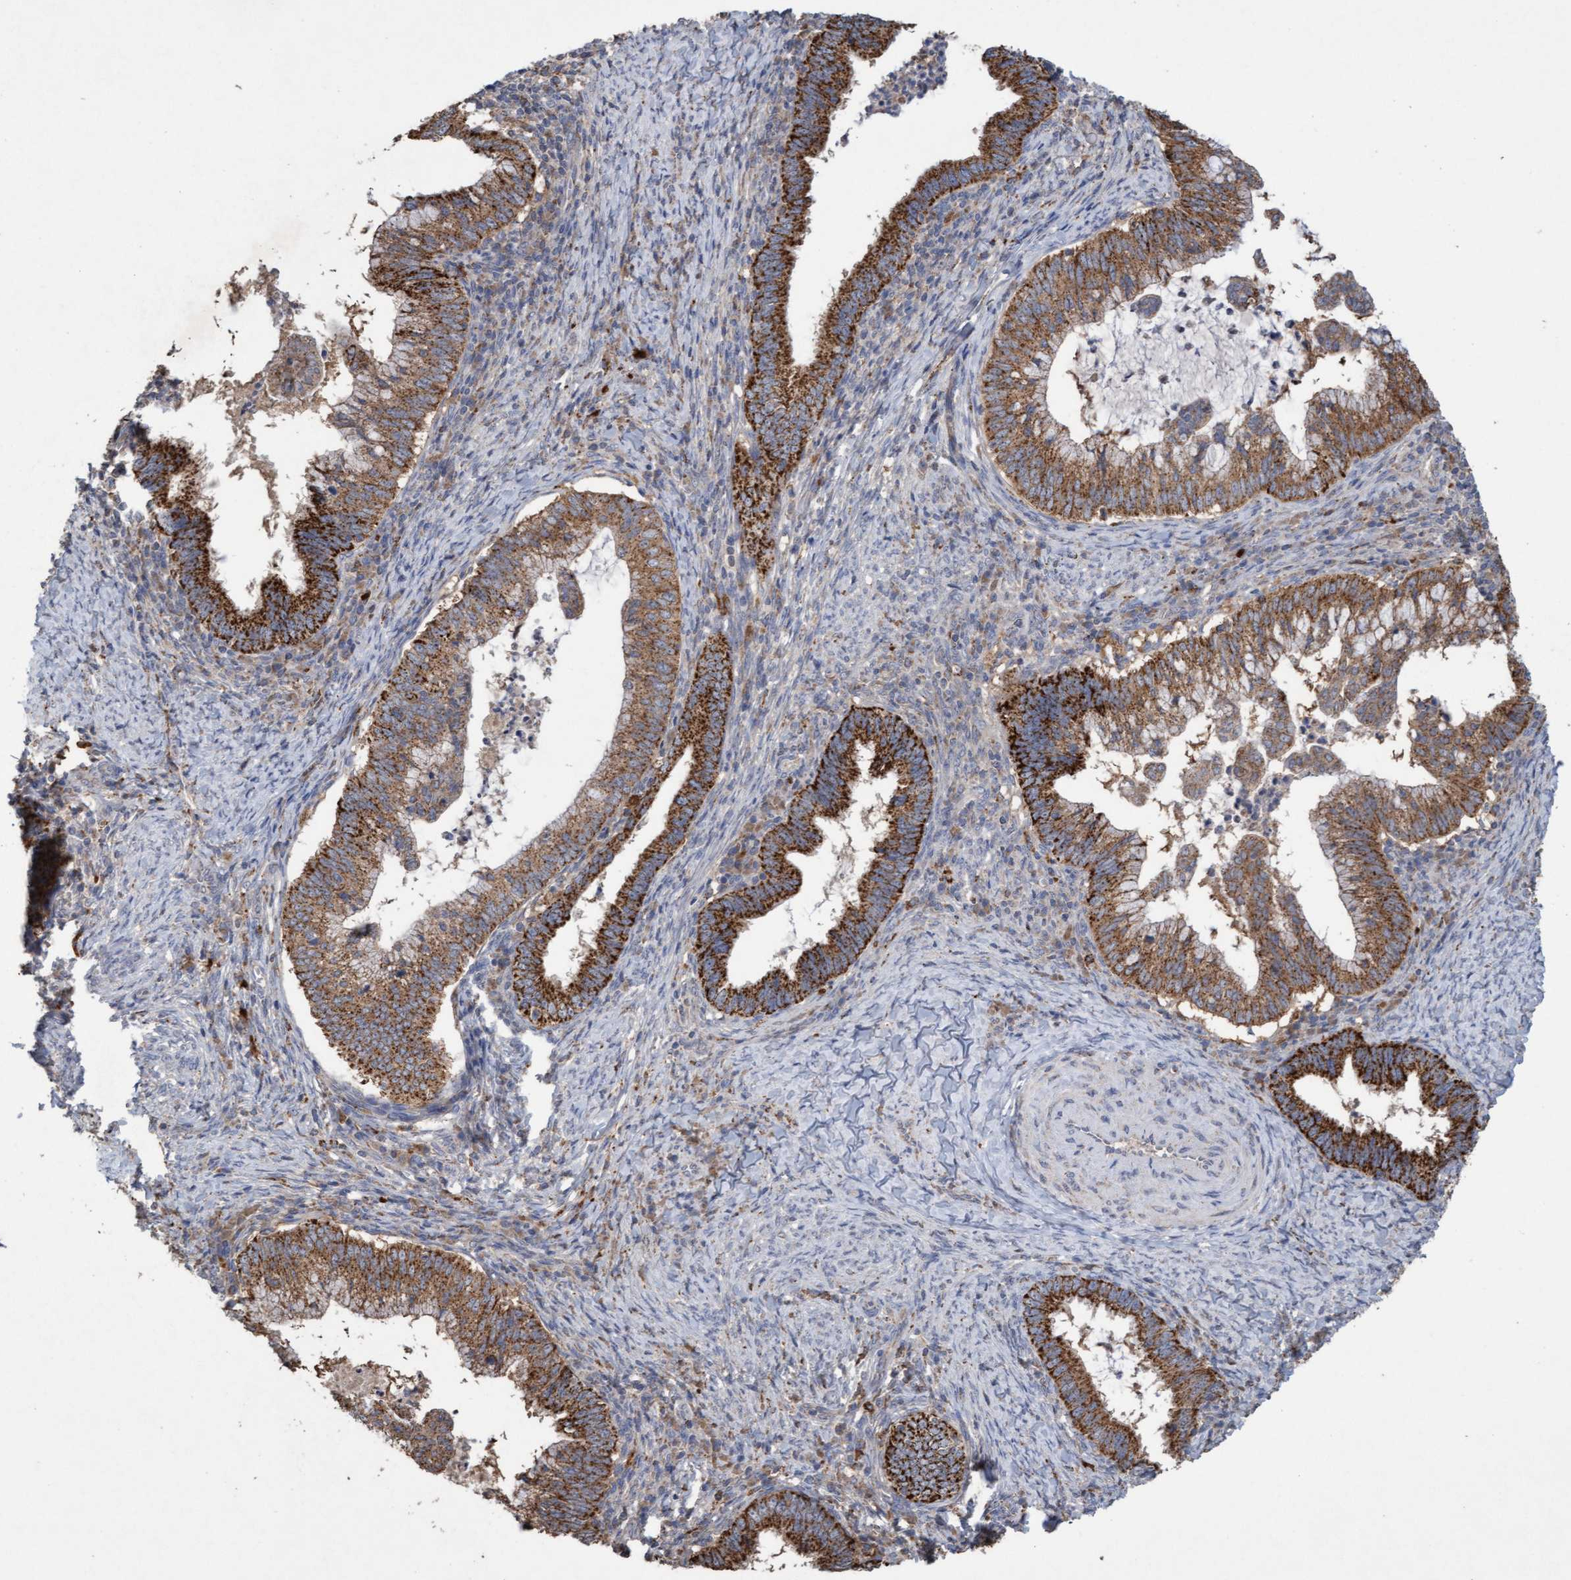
{"staining": {"intensity": "weak", "quantity": ">75%", "location": "cytoplasmic/membranous"}, "tissue": "cervical cancer", "cell_type": "Tumor cells", "image_type": "cancer", "snomed": [{"axis": "morphology", "description": "Adenocarcinoma, NOS"}, {"axis": "topography", "description": "Cervix"}], "caption": "This is an image of immunohistochemistry staining of cervical cancer, which shows weak staining in the cytoplasmic/membranous of tumor cells.", "gene": "ATPAF2", "patient": {"sex": "female", "age": 36}}